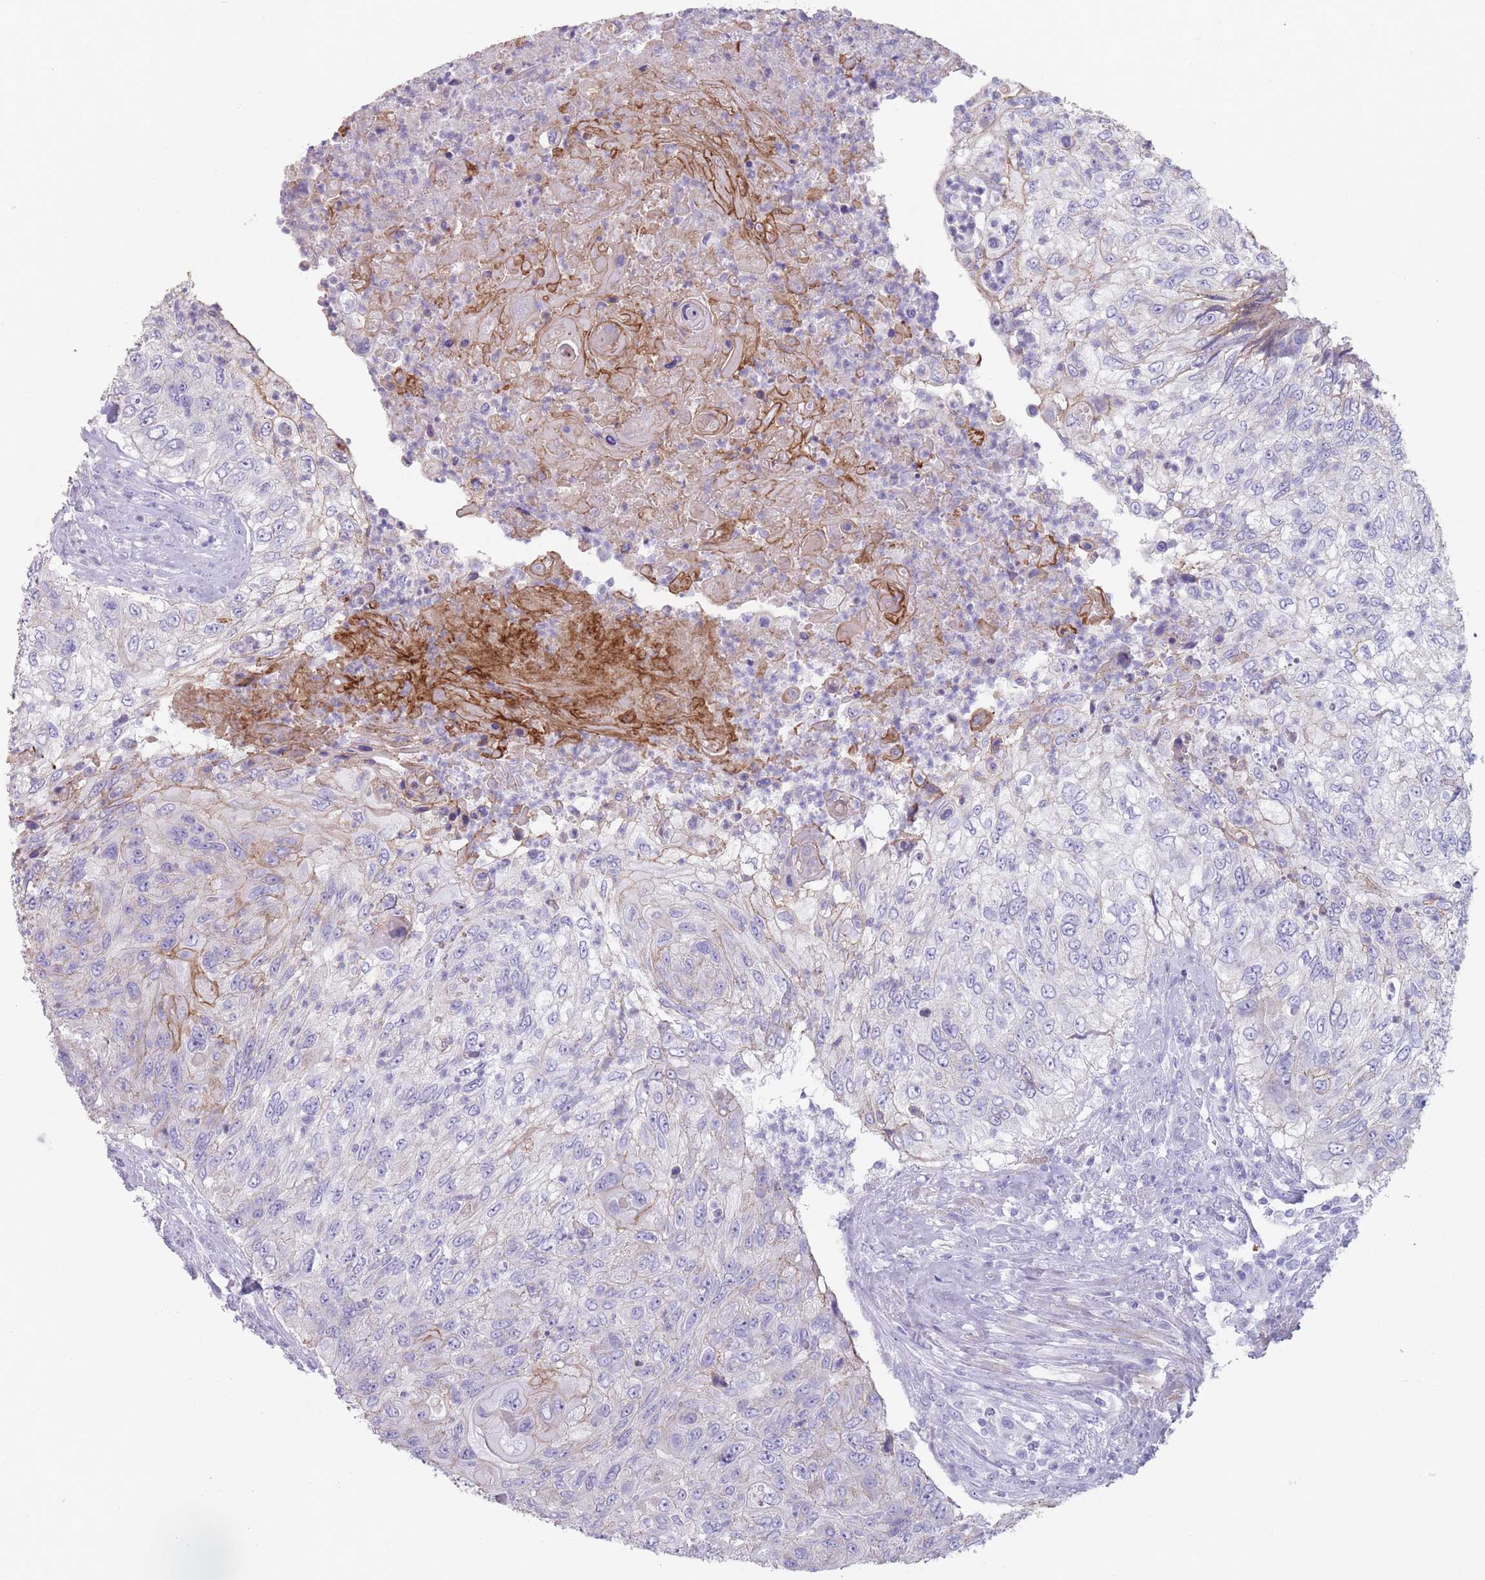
{"staining": {"intensity": "weak", "quantity": "<25%", "location": "cytoplasmic/membranous"}, "tissue": "urothelial cancer", "cell_type": "Tumor cells", "image_type": "cancer", "snomed": [{"axis": "morphology", "description": "Urothelial carcinoma, High grade"}, {"axis": "topography", "description": "Urinary bladder"}], "caption": "A high-resolution image shows immunohistochemistry staining of urothelial cancer, which reveals no significant positivity in tumor cells.", "gene": "RHBG", "patient": {"sex": "female", "age": 60}}